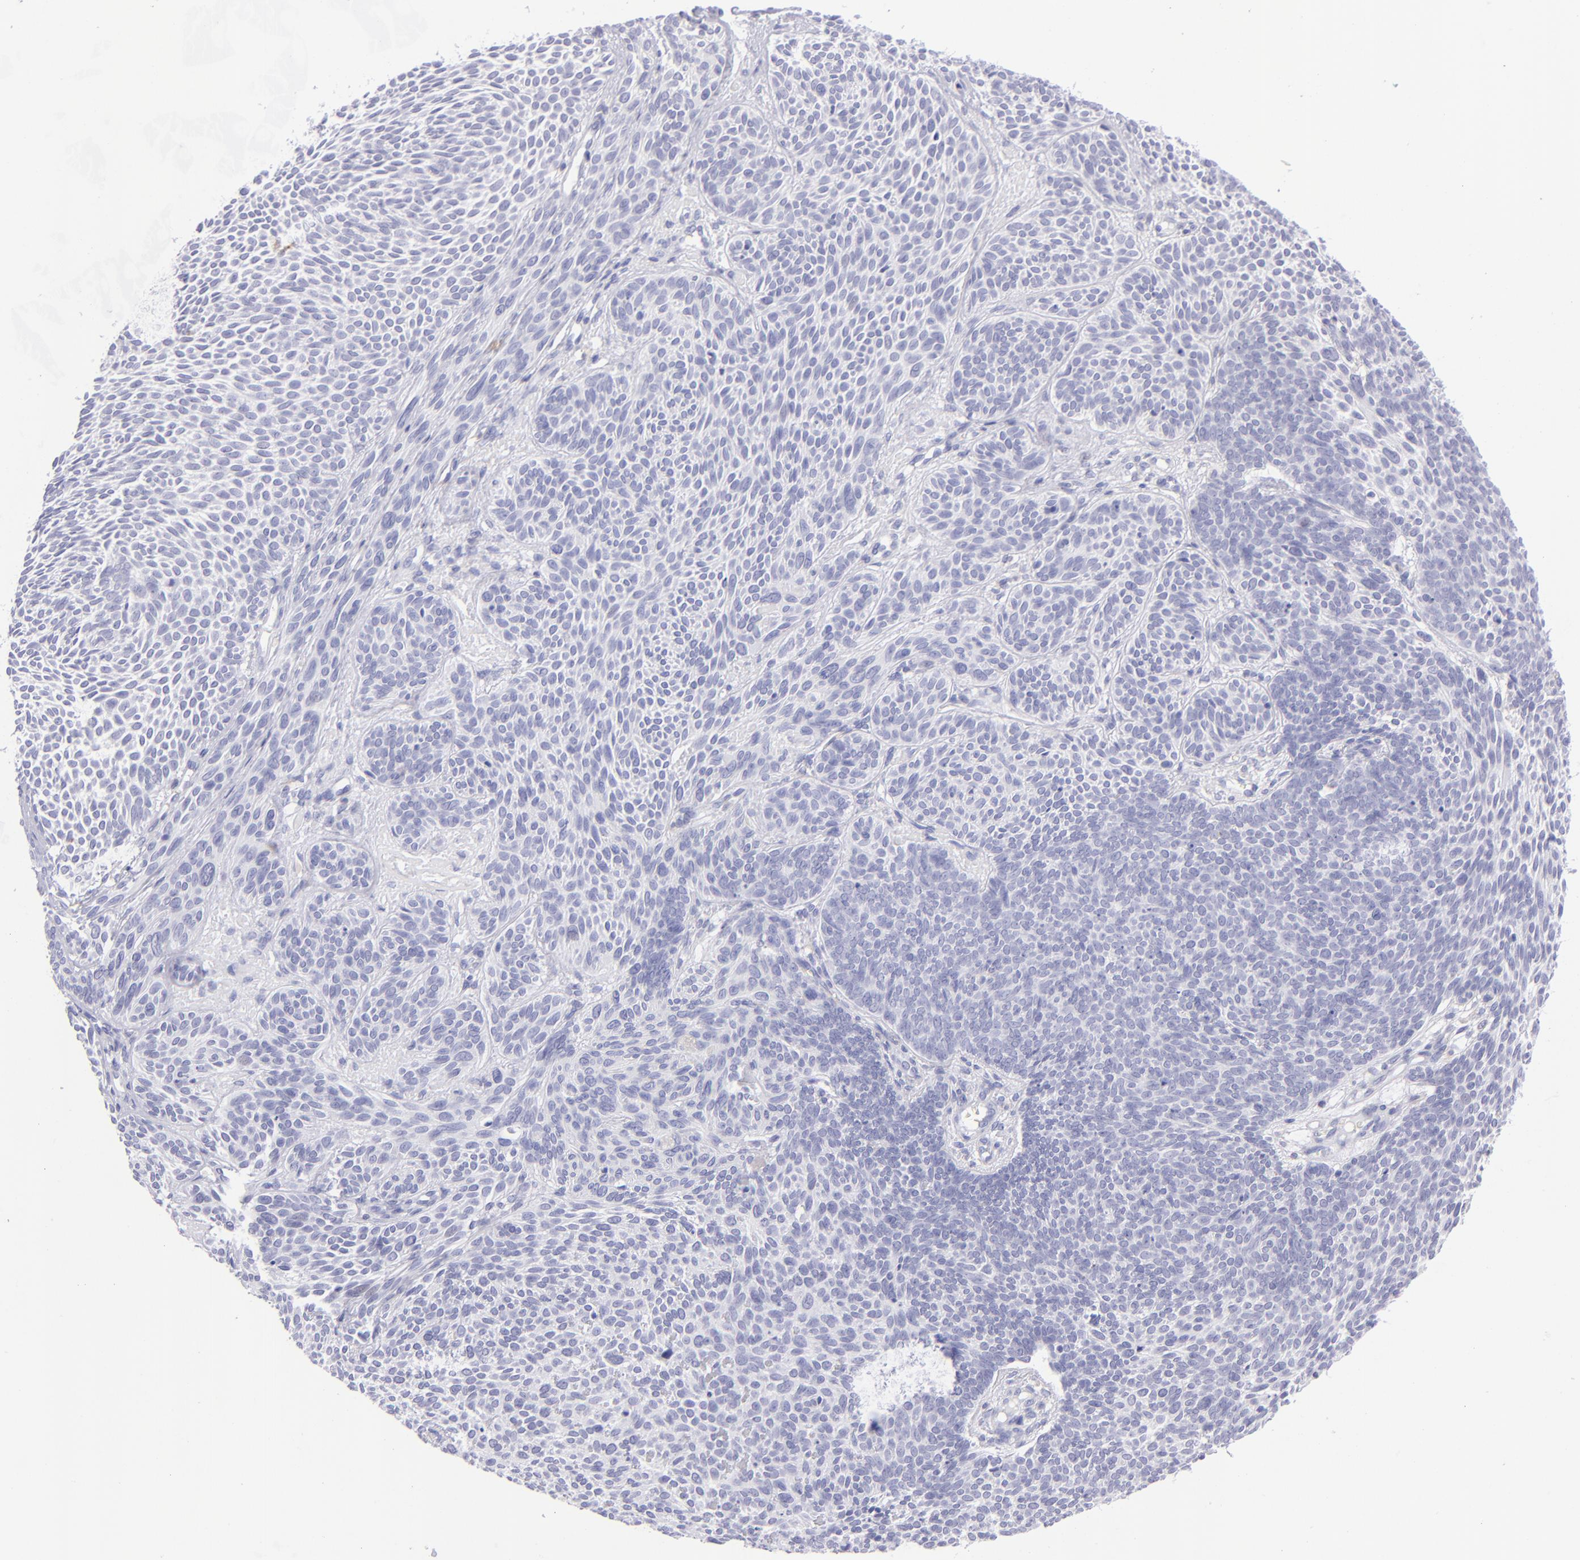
{"staining": {"intensity": "negative", "quantity": "none", "location": "none"}, "tissue": "skin cancer", "cell_type": "Tumor cells", "image_type": "cancer", "snomed": [{"axis": "morphology", "description": "Basal cell carcinoma"}, {"axis": "topography", "description": "Skin"}], "caption": "High power microscopy histopathology image of an immunohistochemistry photomicrograph of skin cancer (basal cell carcinoma), revealing no significant expression in tumor cells. (DAB (3,3'-diaminobenzidine) immunohistochemistry (IHC), high magnification).", "gene": "CD69", "patient": {"sex": "male", "age": 84}}